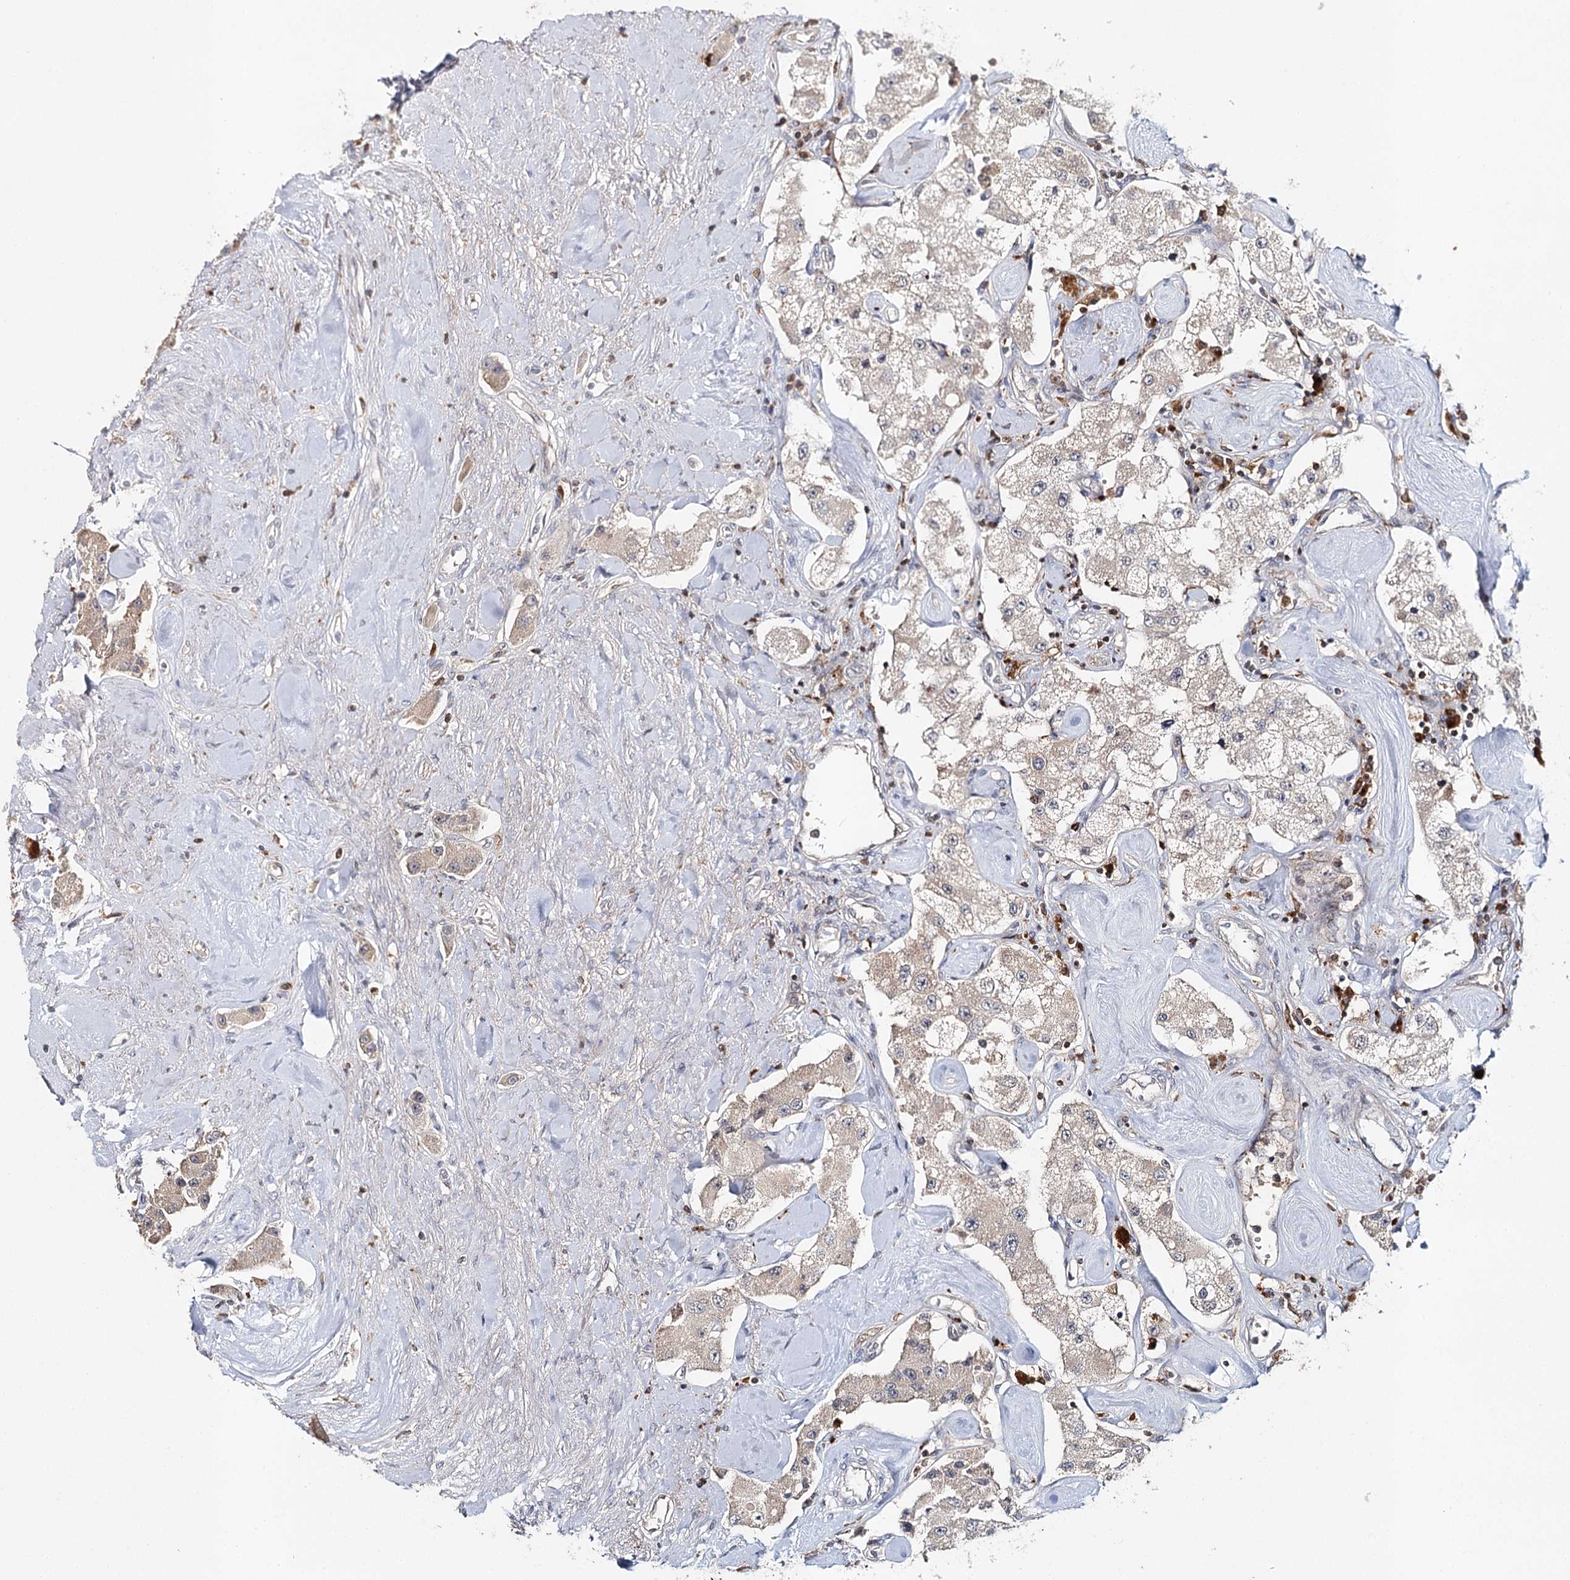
{"staining": {"intensity": "negative", "quantity": "none", "location": "none"}, "tissue": "carcinoid", "cell_type": "Tumor cells", "image_type": "cancer", "snomed": [{"axis": "morphology", "description": "Carcinoid, malignant, NOS"}, {"axis": "topography", "description": "Pancreas"}], "caption": "Human carcinoid stained for a protein using IHC exhibits no staining in tumor cells.", "gene": "SLC41A2", "patient": {"sex": "male", "age": 41}}